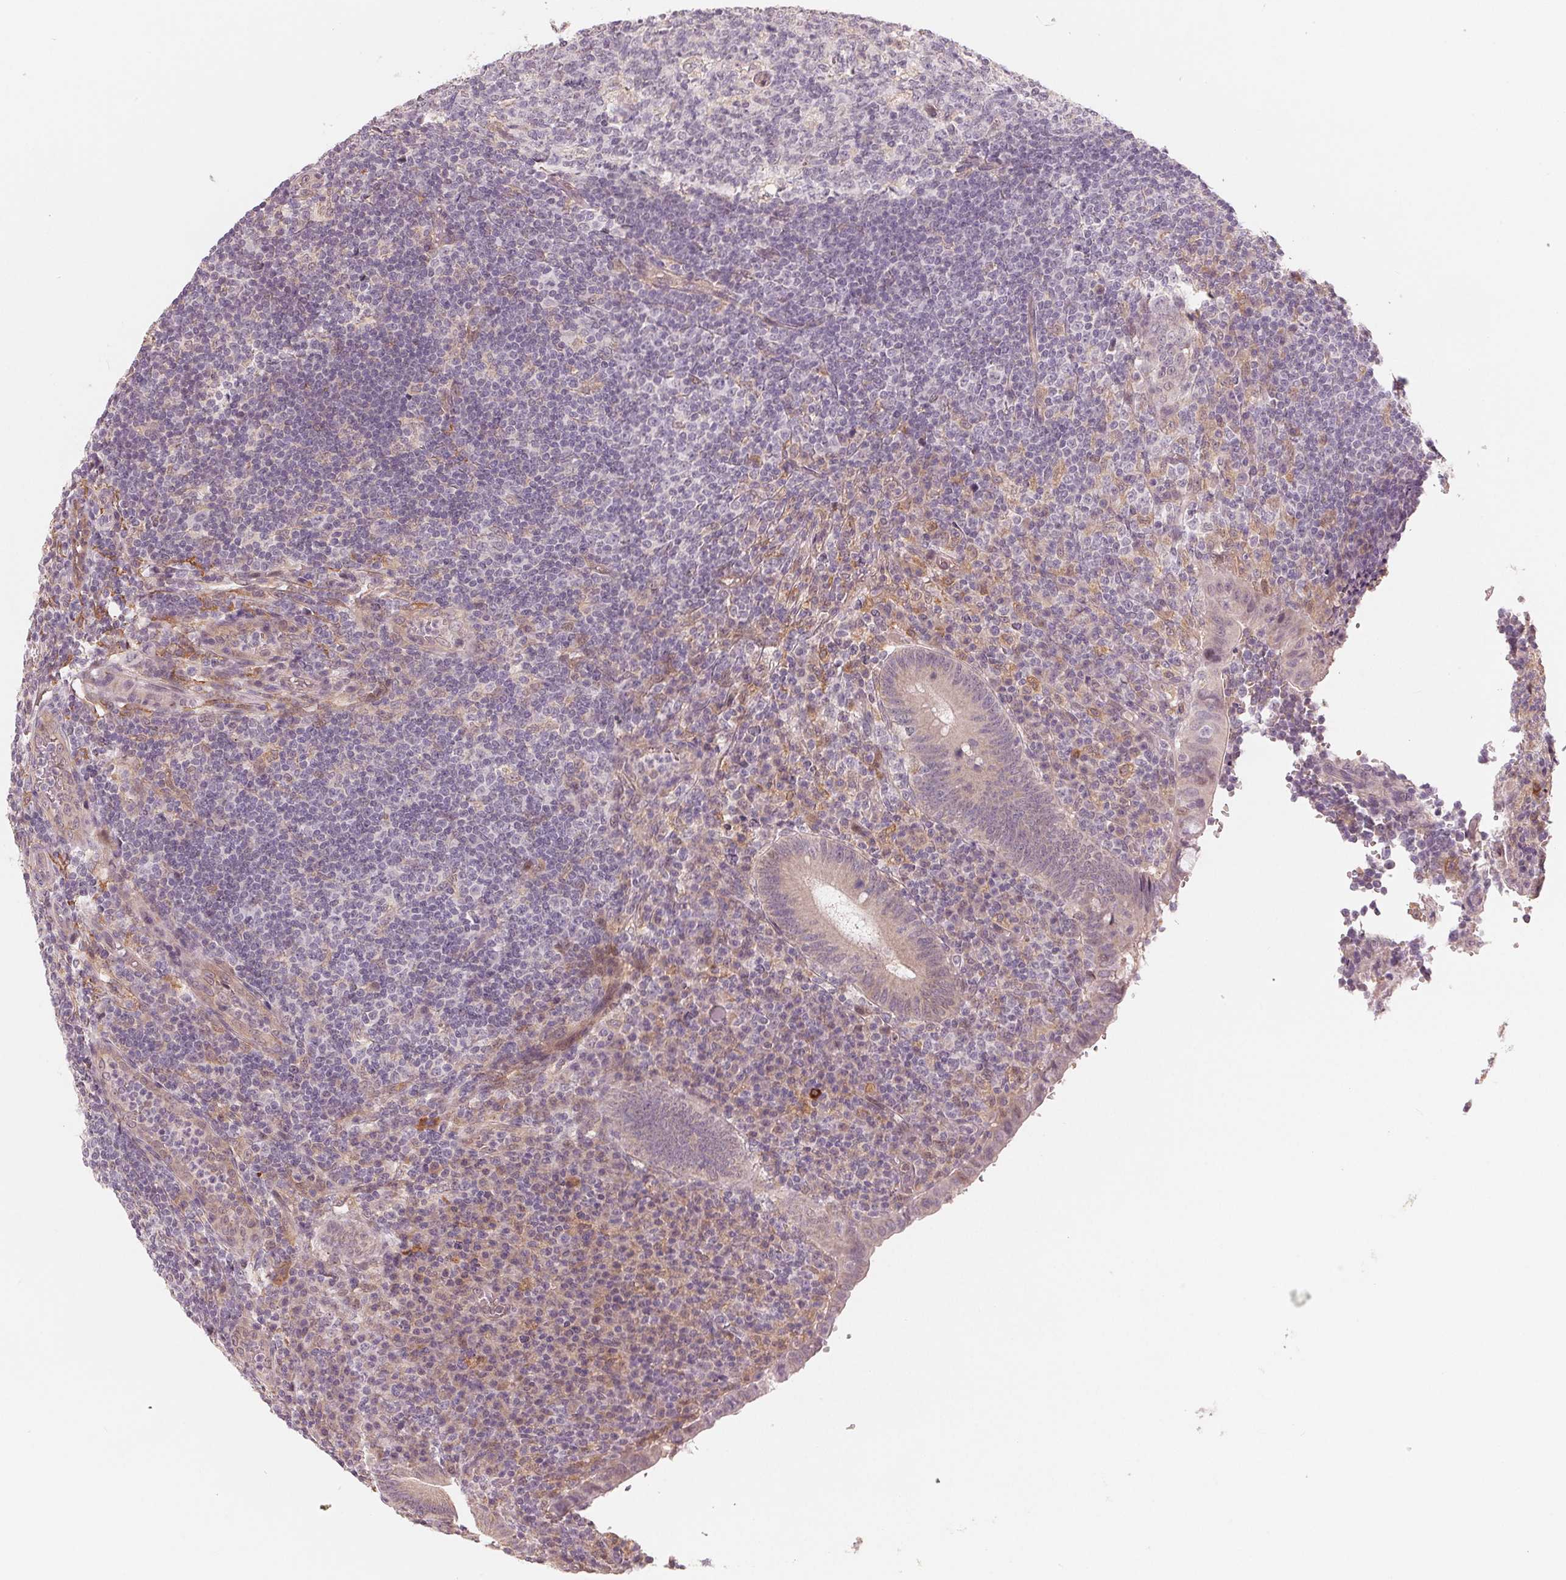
{"staining": {"intensity": "weak", "quantity": ">75%", "location": "cytoplasmic/membranous"}, "tissue": "appendix", "cell_type": "Glandular cells", "image_type": "normal", "snomed": [{"axis": "morphology", "description": "Normal tissue, NOS"}, {"axis": "topography", "description": "Appendix"}], "caption": "Immunohistochemistry (IHC) photomicrograph of unremarkable appendix stained for a protein (brown), which demonstrates low levels of weak cytoplasmic/membranous expression in about >75% of glandular cells.", "gene": "IL9R", "patient": {"sex": "male", "age": 18}}